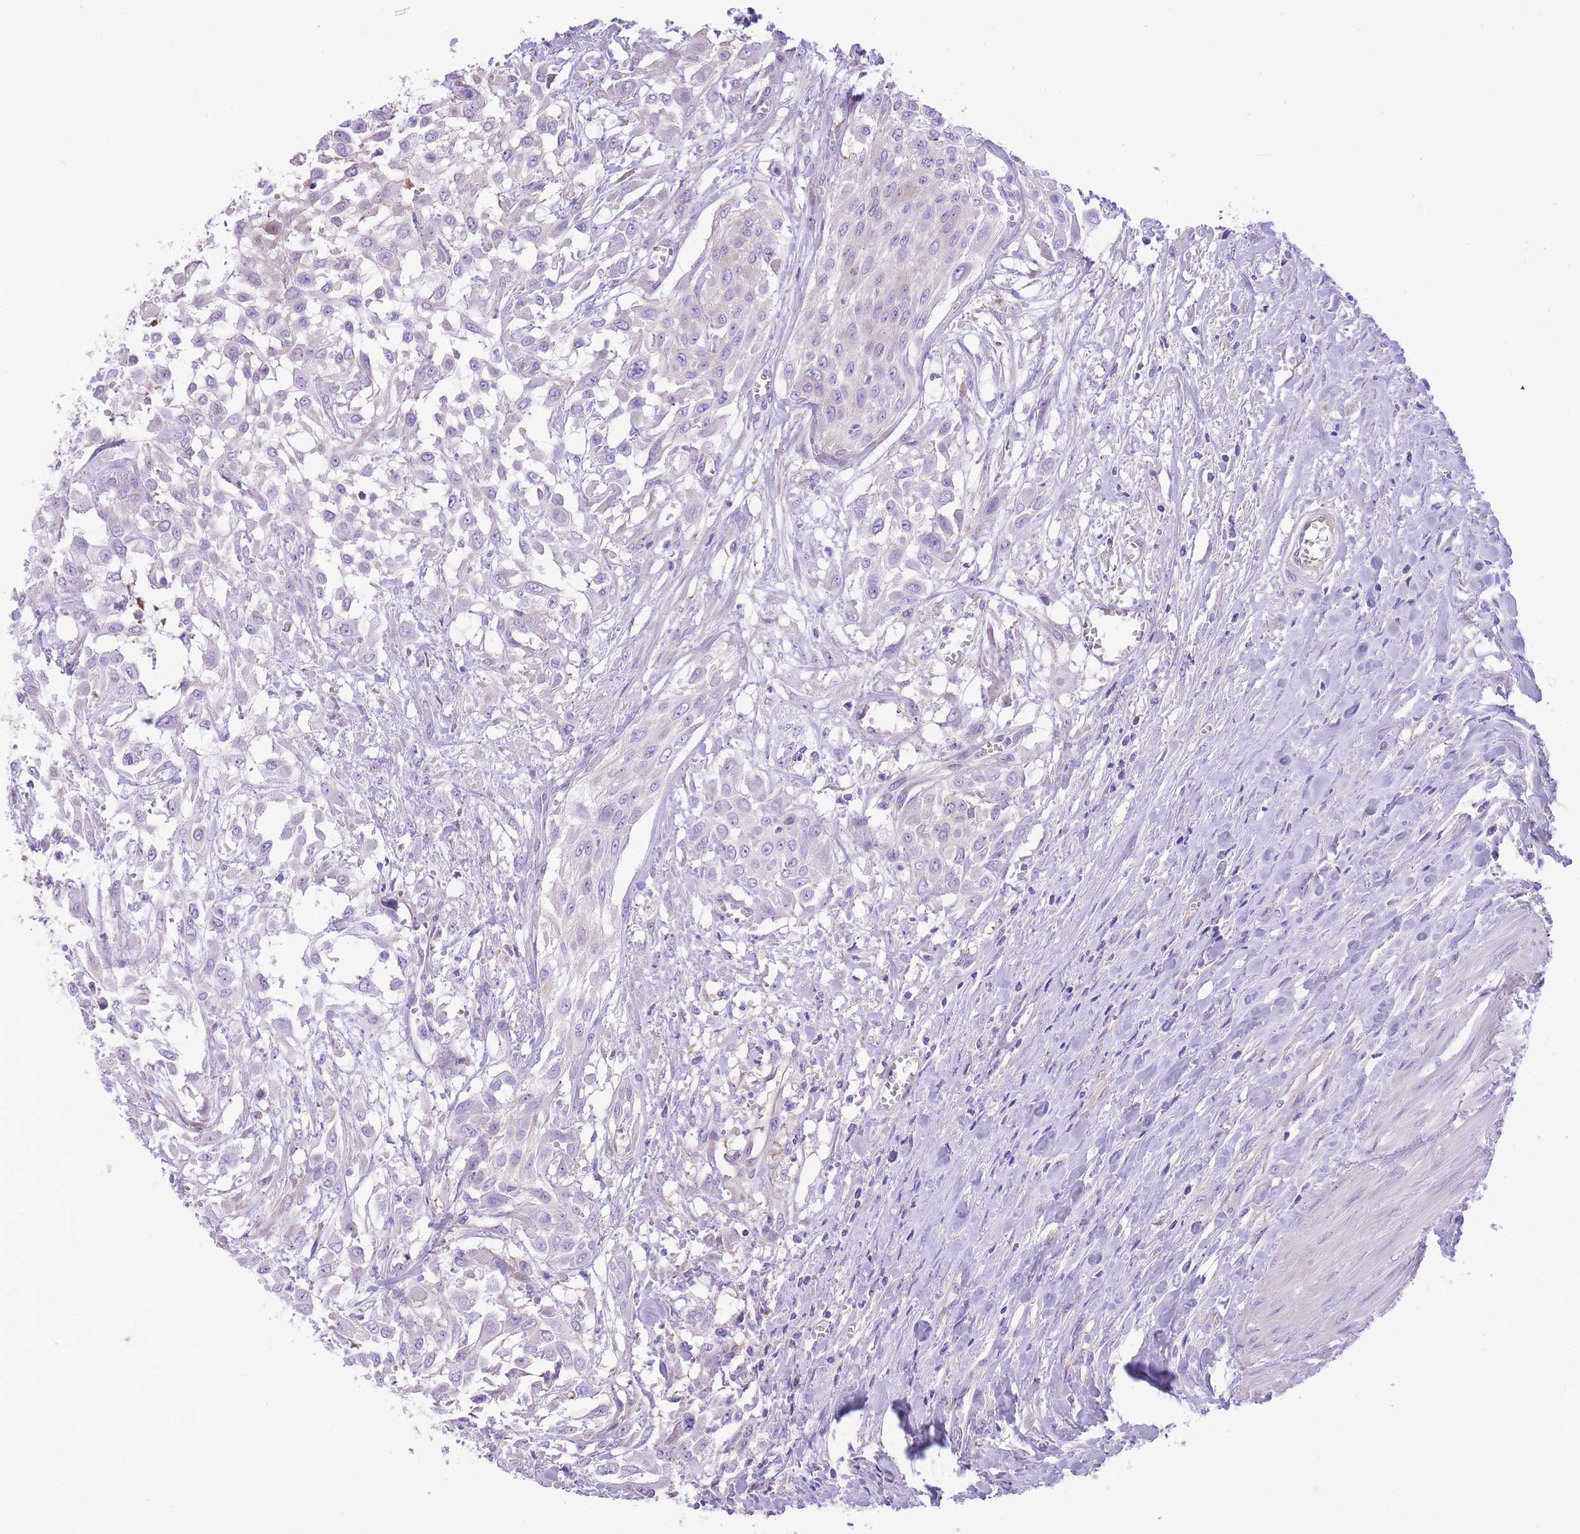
{"staining": {"intensity": "negative", "quantity": "none", "location": "none"}, "tissue": "urothelial cancer", "cell_type": "Tumor cells", "image_type": "cancer", "snomed": [{"axis": "morphology", "description": "Urothelial carcinoma, High grade"}, {"axis": "topography", "description": "Urinary bladder"}], "caption": "DAB immunohistochemical staining of urothelial carcinoma (high-grade) shows no significant staining in tumor cells.", "gene": "RHOU", "patient": {"sex": "male", "age": 57}}